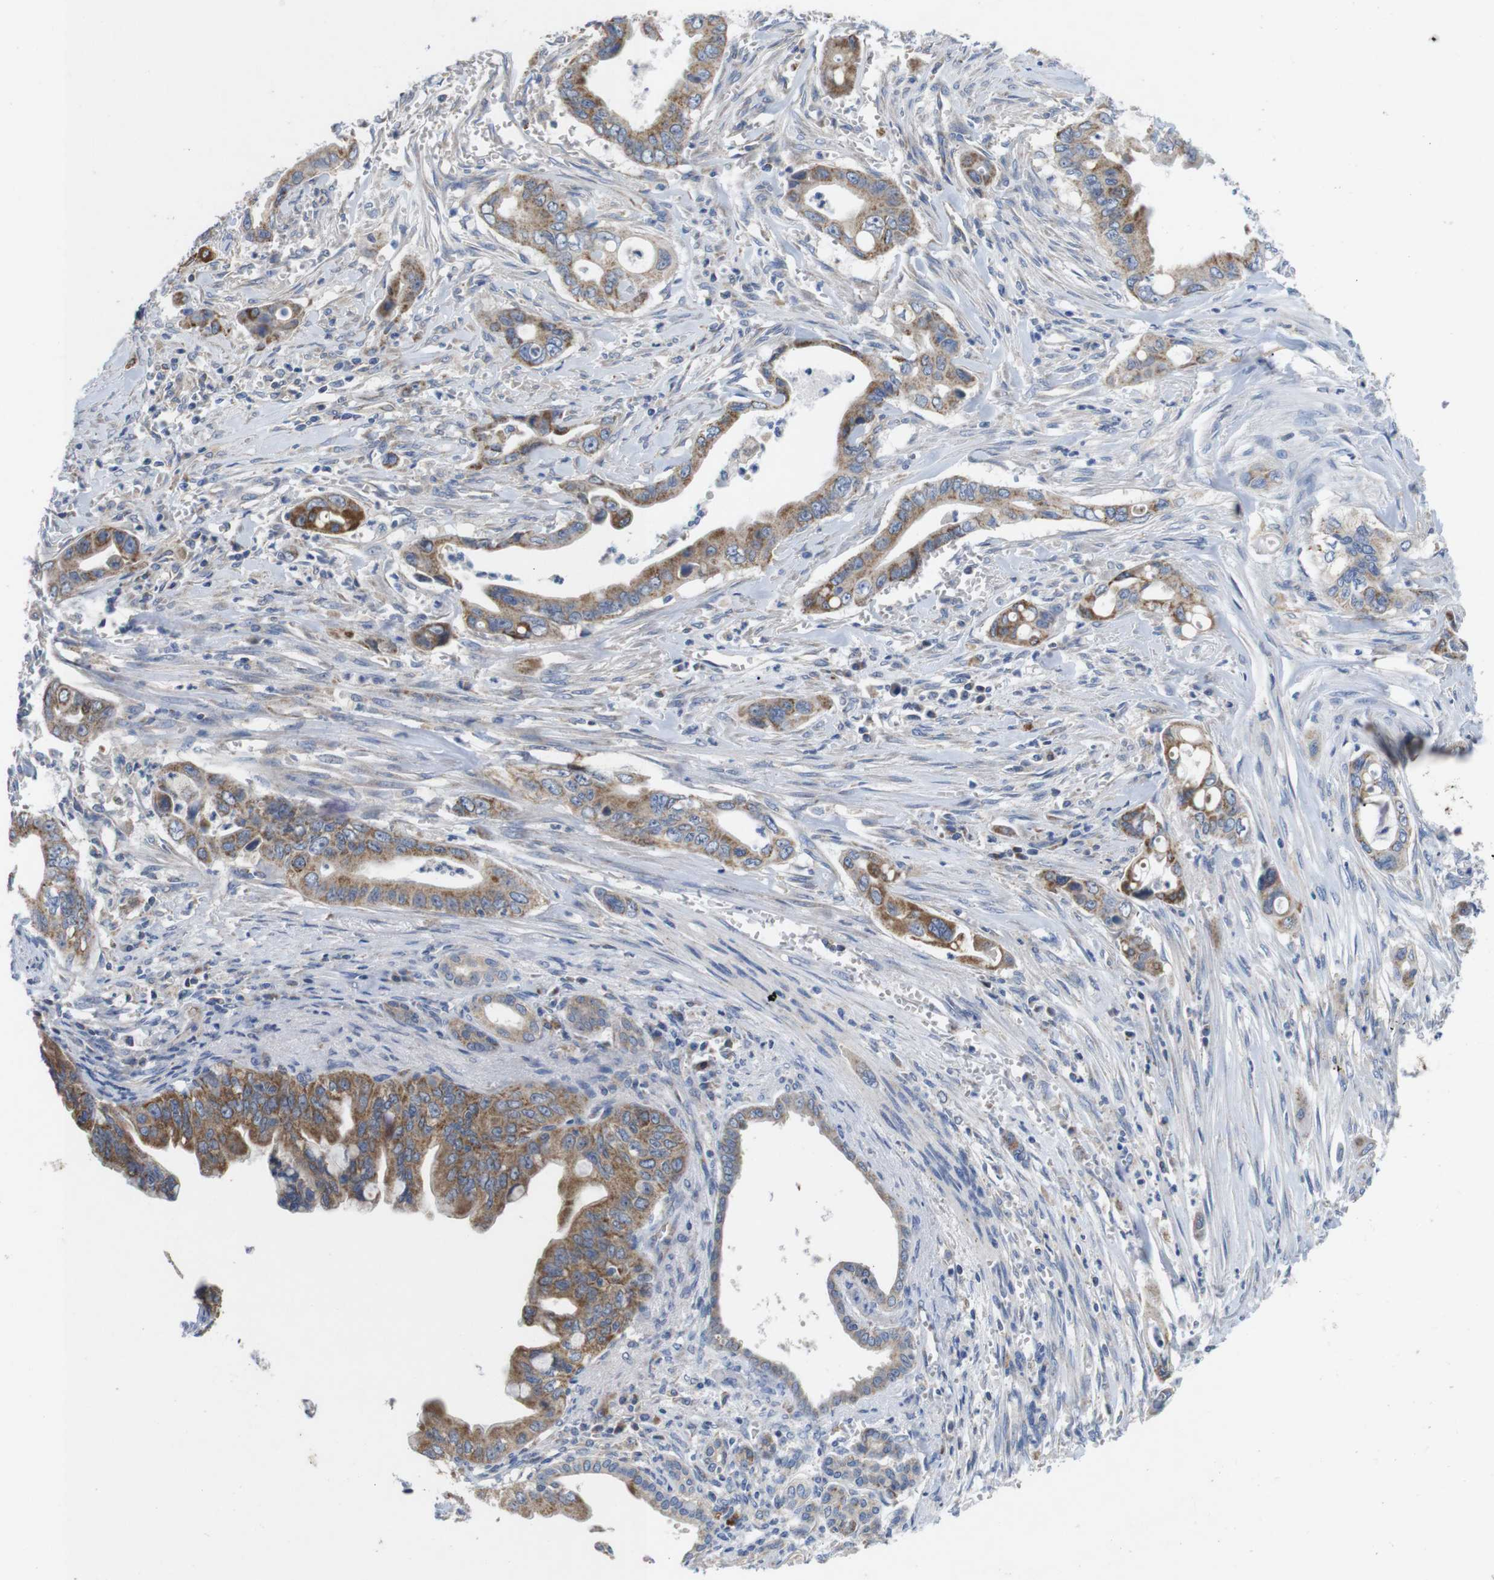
{"staining": {"intensity": "moderate", "quantity": ">75%", "location": "cytoplasmic/membranous"}, "tissue": "pancreatic cancer", "cell_type": "Tumor cells", "image_type": "cancer", "snomed": [{"axis": "morphology", "description": "Adenocarcinoma, NOS"}, {"axis": "topography", "description": "Pancreas"}], "caption": "Protein staining exhibits moderate cytoplasmic/membranous positivity in approximately >75% of tumor cells in pancreatic cancer.", "gene": "F2RL1", "patient": {"sex": "male", "age": 59}}